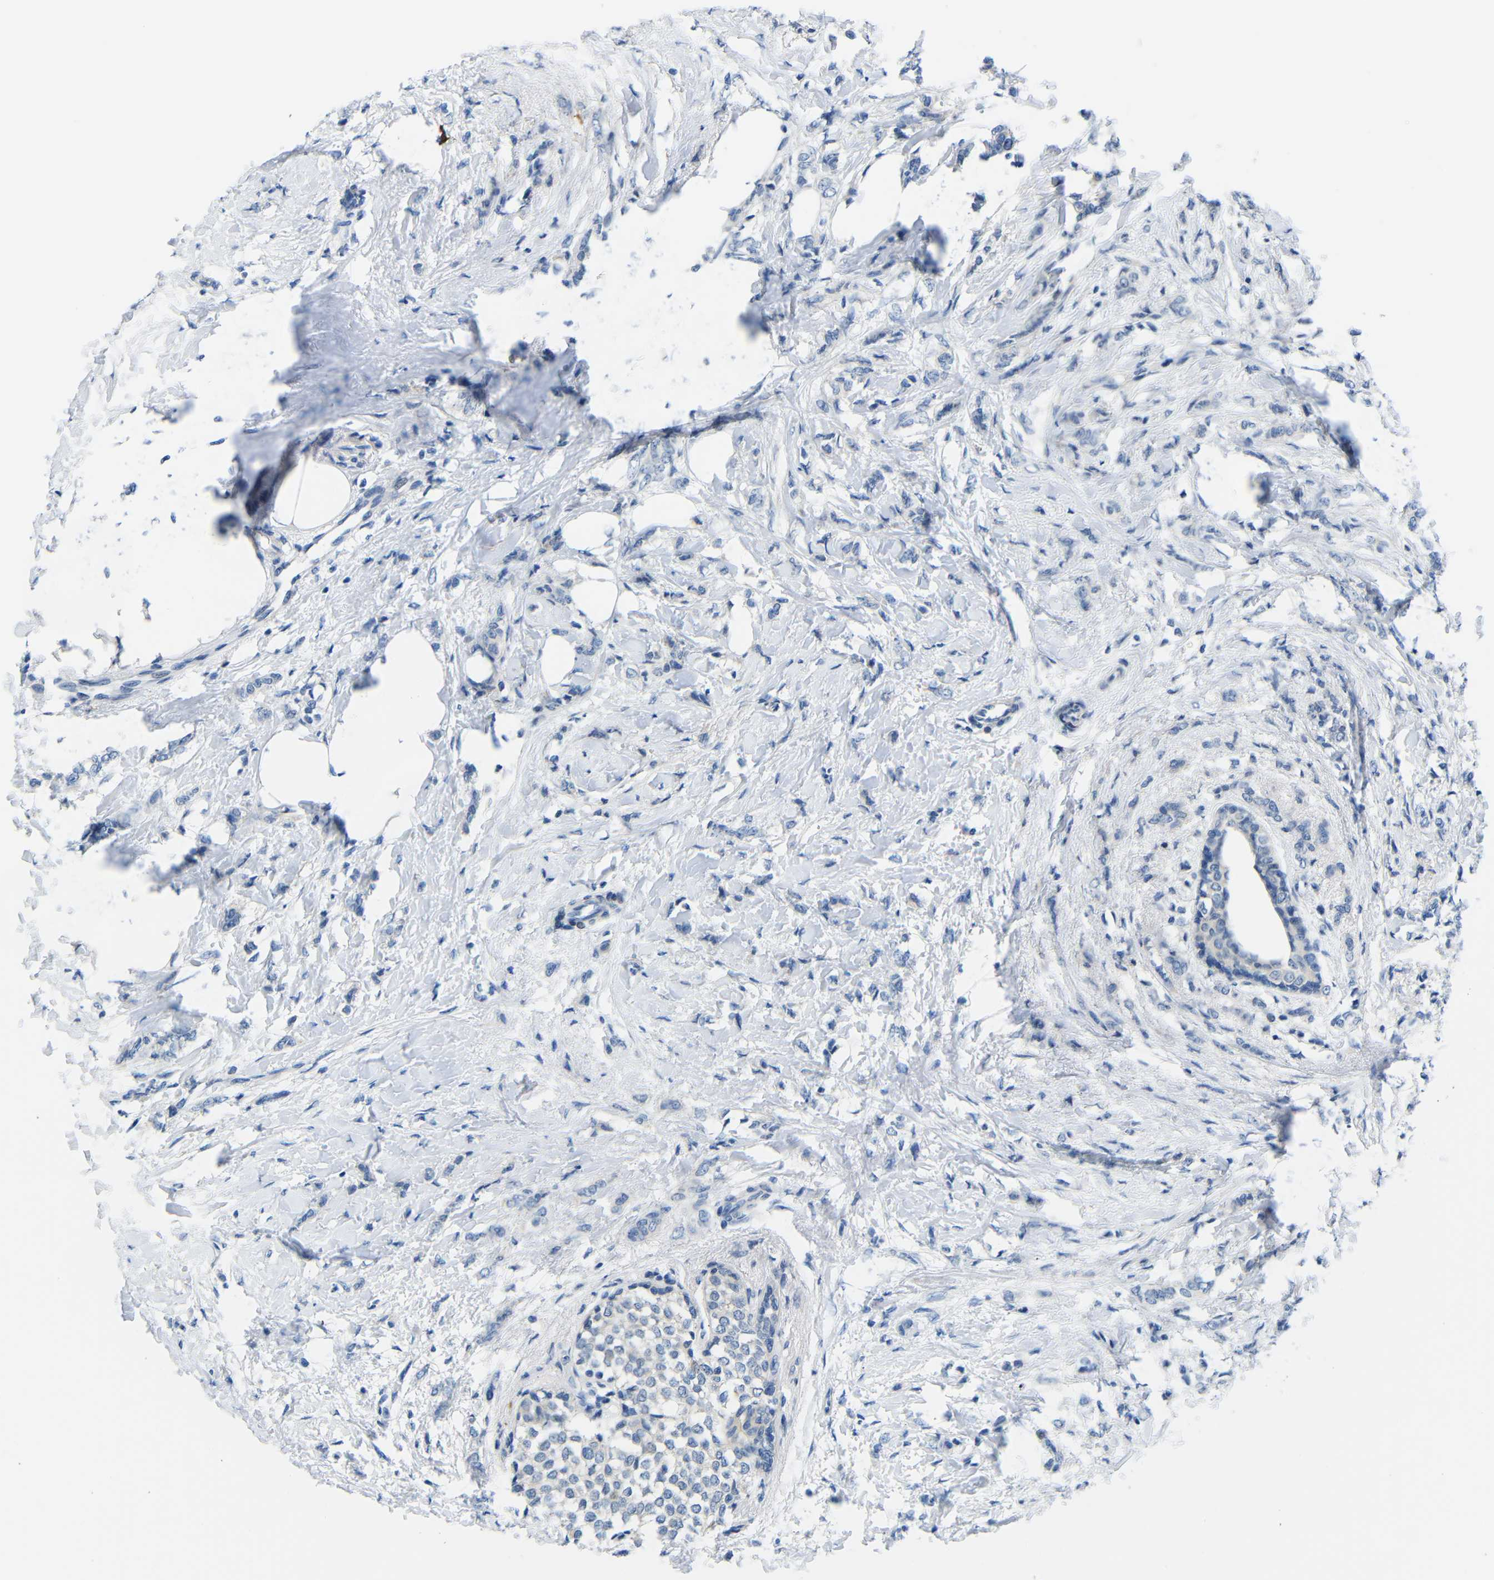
{"staining": {"intensity": "negative", "quantity": "none", "location": "none"}, "tissue": "breast cancer", "cell_type": "Tumor cells", "image_type": "cancer", "snomed": [{"axis": "morphology", "description": "Lobular carcinoma, in situ"}, {"axis": "morphology", "description": "Lobular carcinoma"}, {"axis": "topography", "description": "Breast"}], "caption": "Photomicrograph shows no significant protein expression in tumor cells of breast lobular carcinoma. (DAB immunohistochemistry (IHC) visualized using brightfield microscopy, high magnification).", "gene": "NEGR1", "patient": {"sex": "female", "age": 41}}